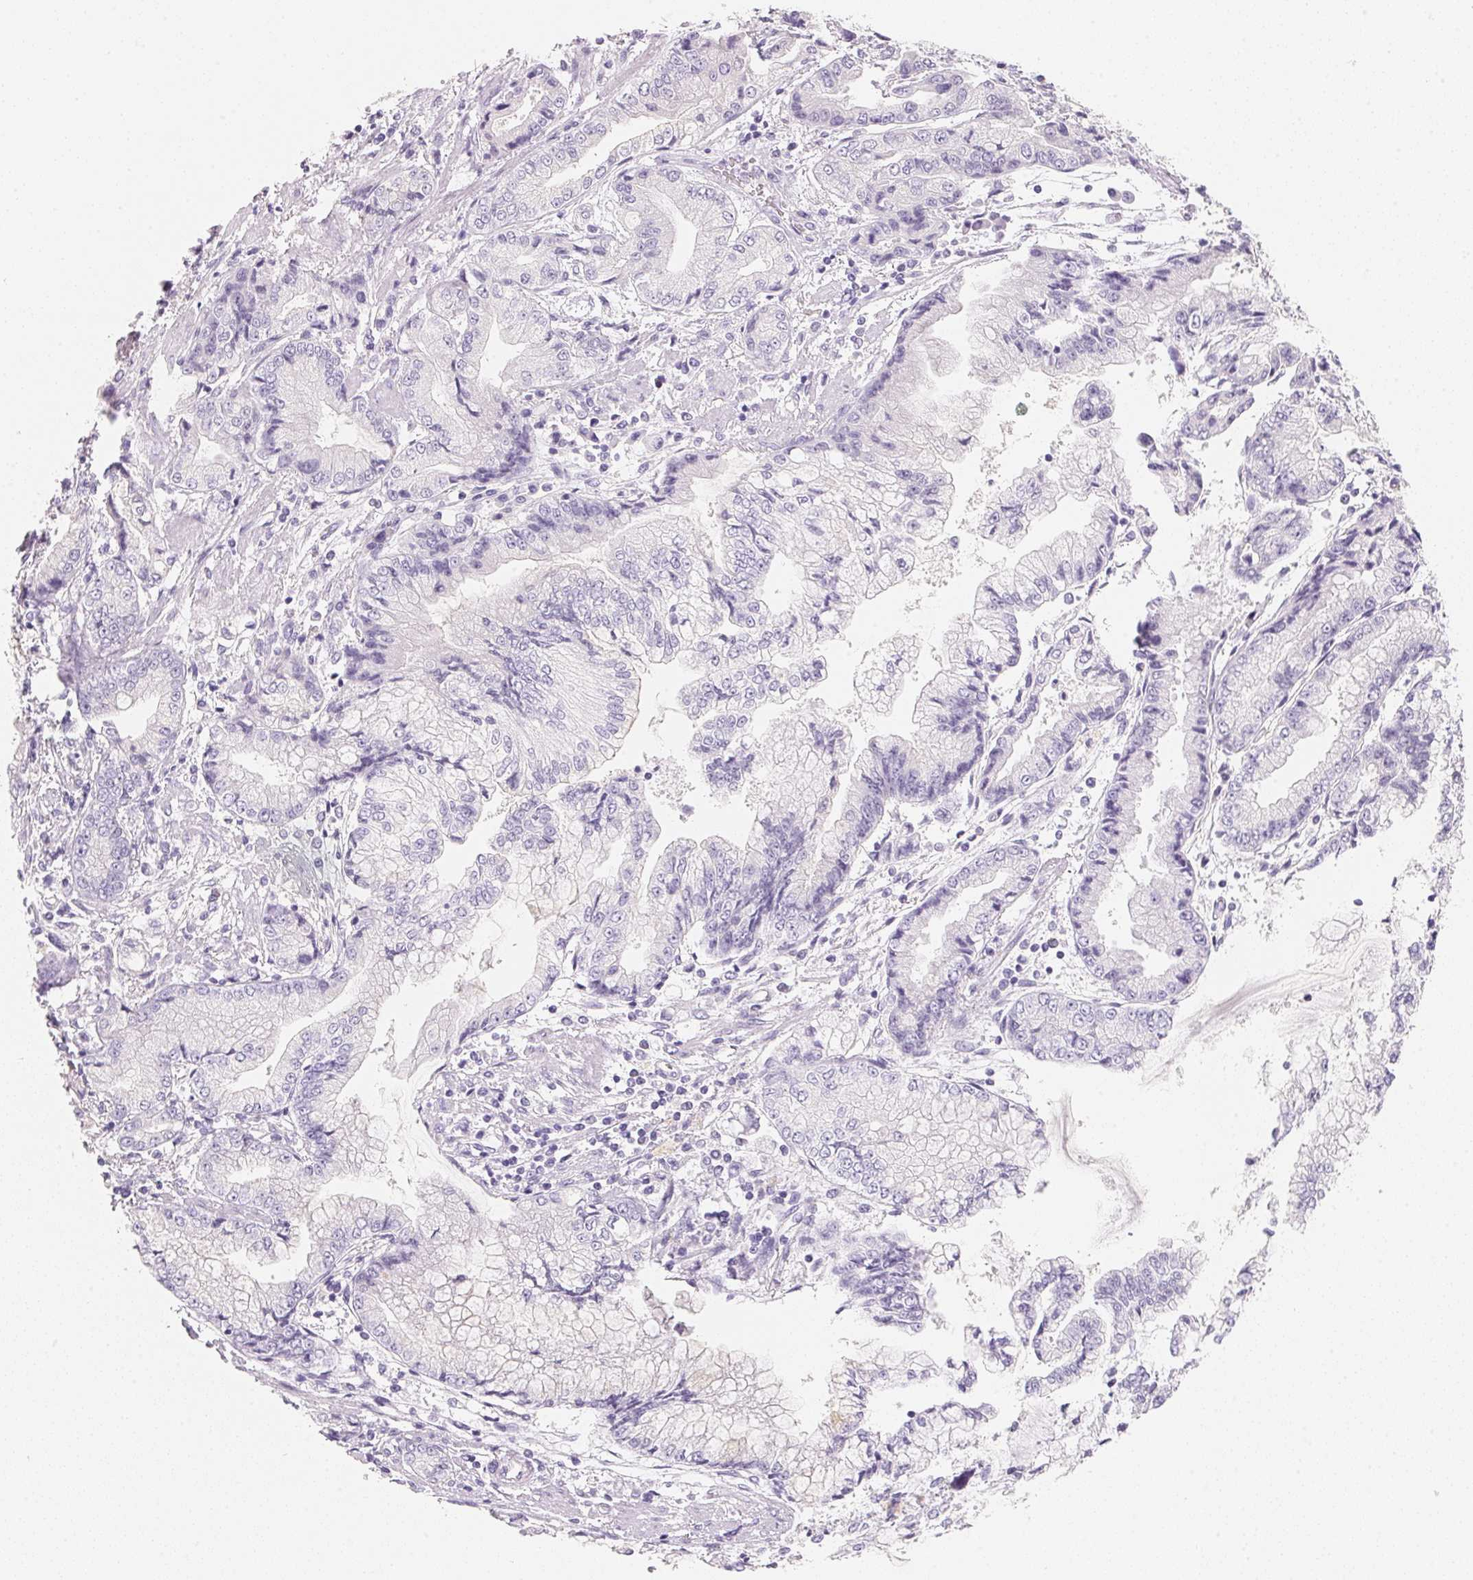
{"staining": {"intensity": "negative", "quantity": "none", "location": "none"}, "tissue": "stomach cancer", "cell_type": "Tumor cells", "image_type": "cancer", "snomed": [{"axis": "morphology", "description": "Adenocarcinoma, NOS"}, {"axis": "topography", "description": "Stomach, upper"}], "caption": "High magnification brightfield microscopy of stomach adenocarcinoma stained with DAB (brown) and counterstained with hematoxylin (blue): tumor cells show no significant positivity. Nuclei are stained in blue.", "gene": "ACP3", "patient": {"sex": "female", "age": 74}}